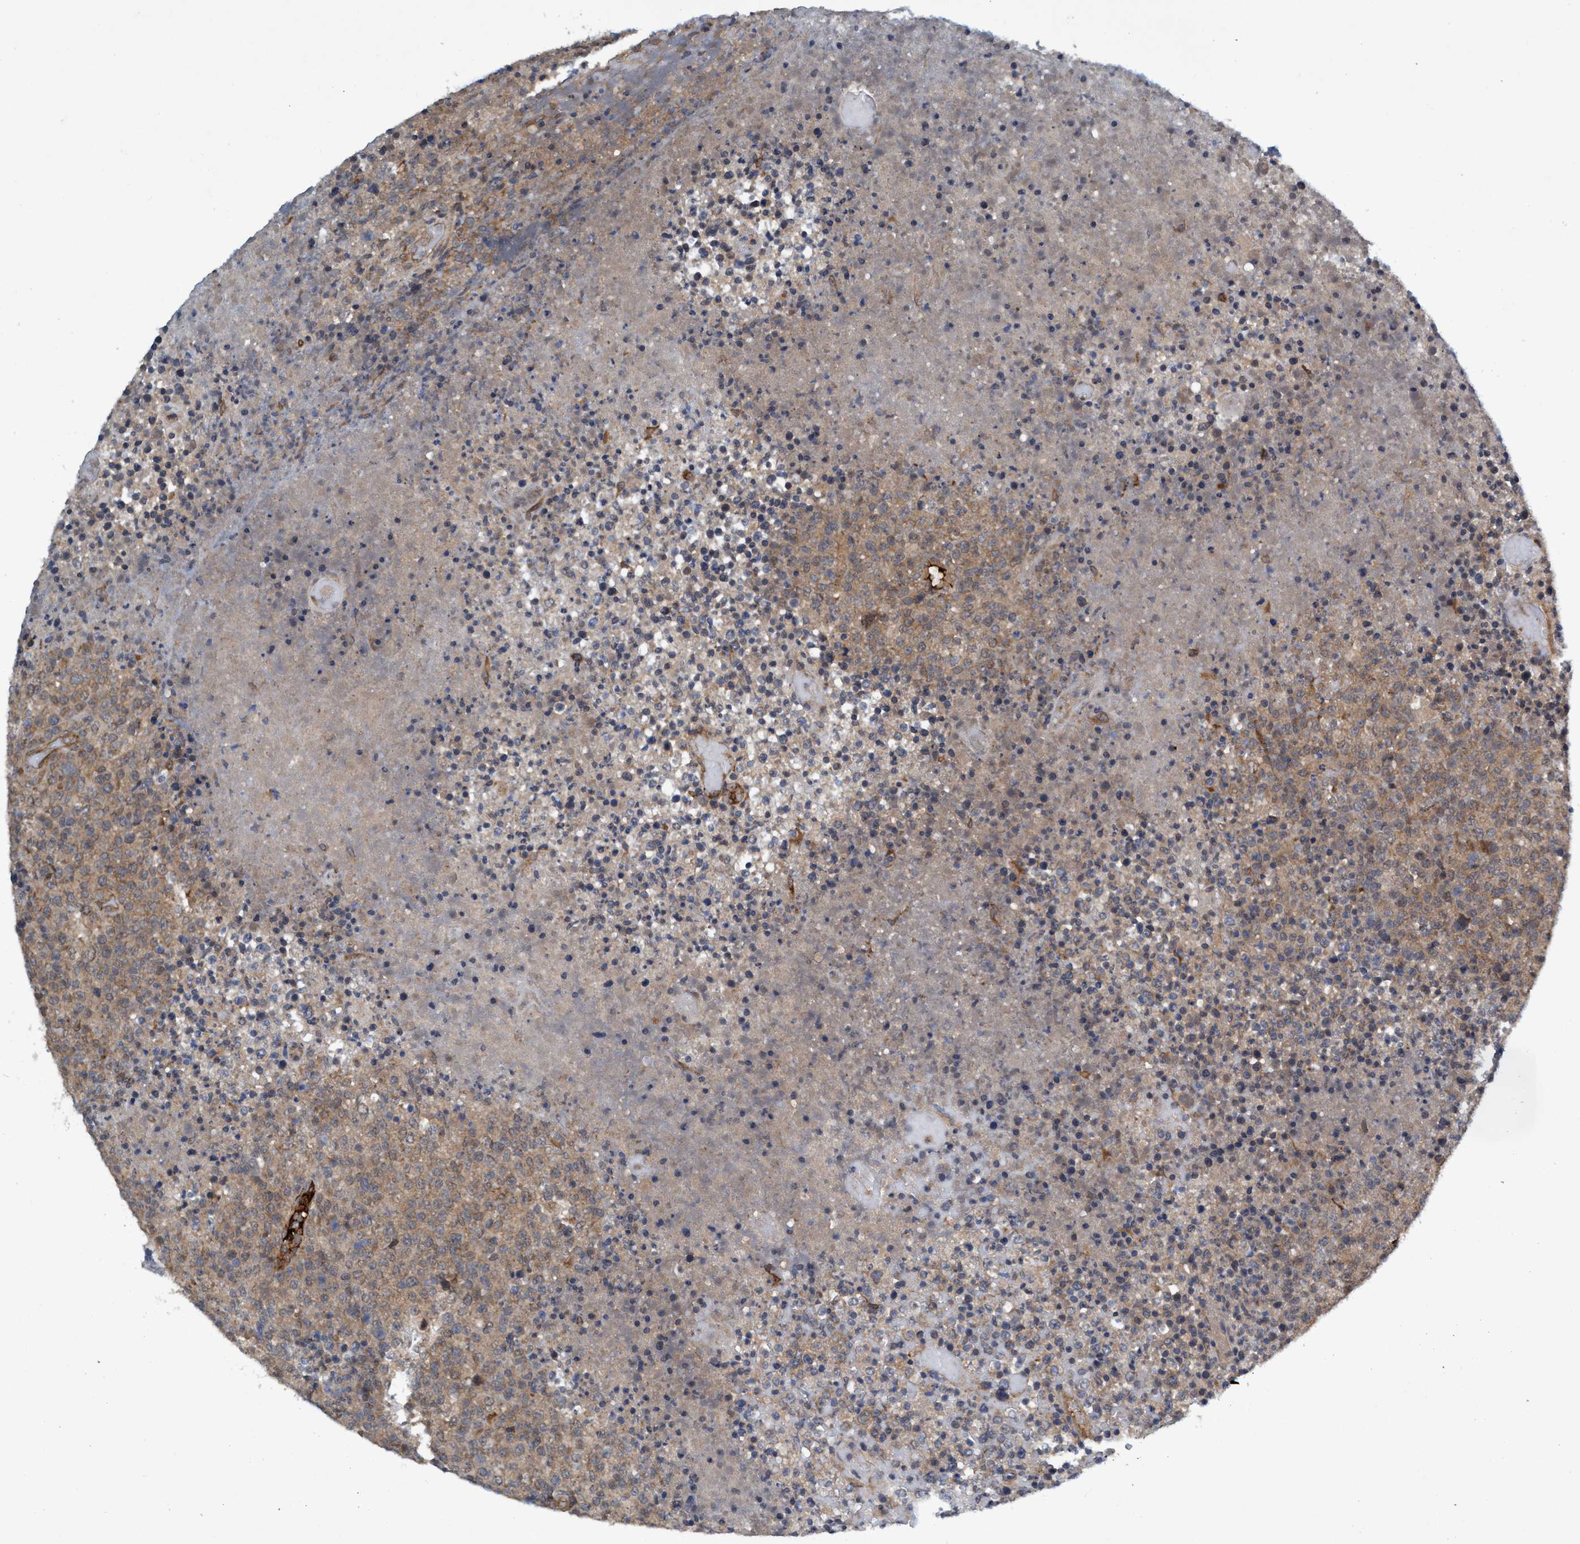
{"staining": {"intensity": "weak", "quantity": "25%-75%", "location": "cytoplasmic/membranous"}, "tissue": "lymphoma", "cell_type": "Tumor cells", "image_type": "cancer", "snomed": [{"axis": "morphology", "description": "Malignant lymphoma, non-Hodgkin's type, High grade"}, {"axis": "topography", "description": "Lymph node"}], "caption": "IHC (DAB) staining of lymphoma exhibits weak cytoplasmic/membranous protein staining in about 25%-75% of tumor cells.", "gene": "TRIM65", "patient": {"sex": "male", "age": 13}}